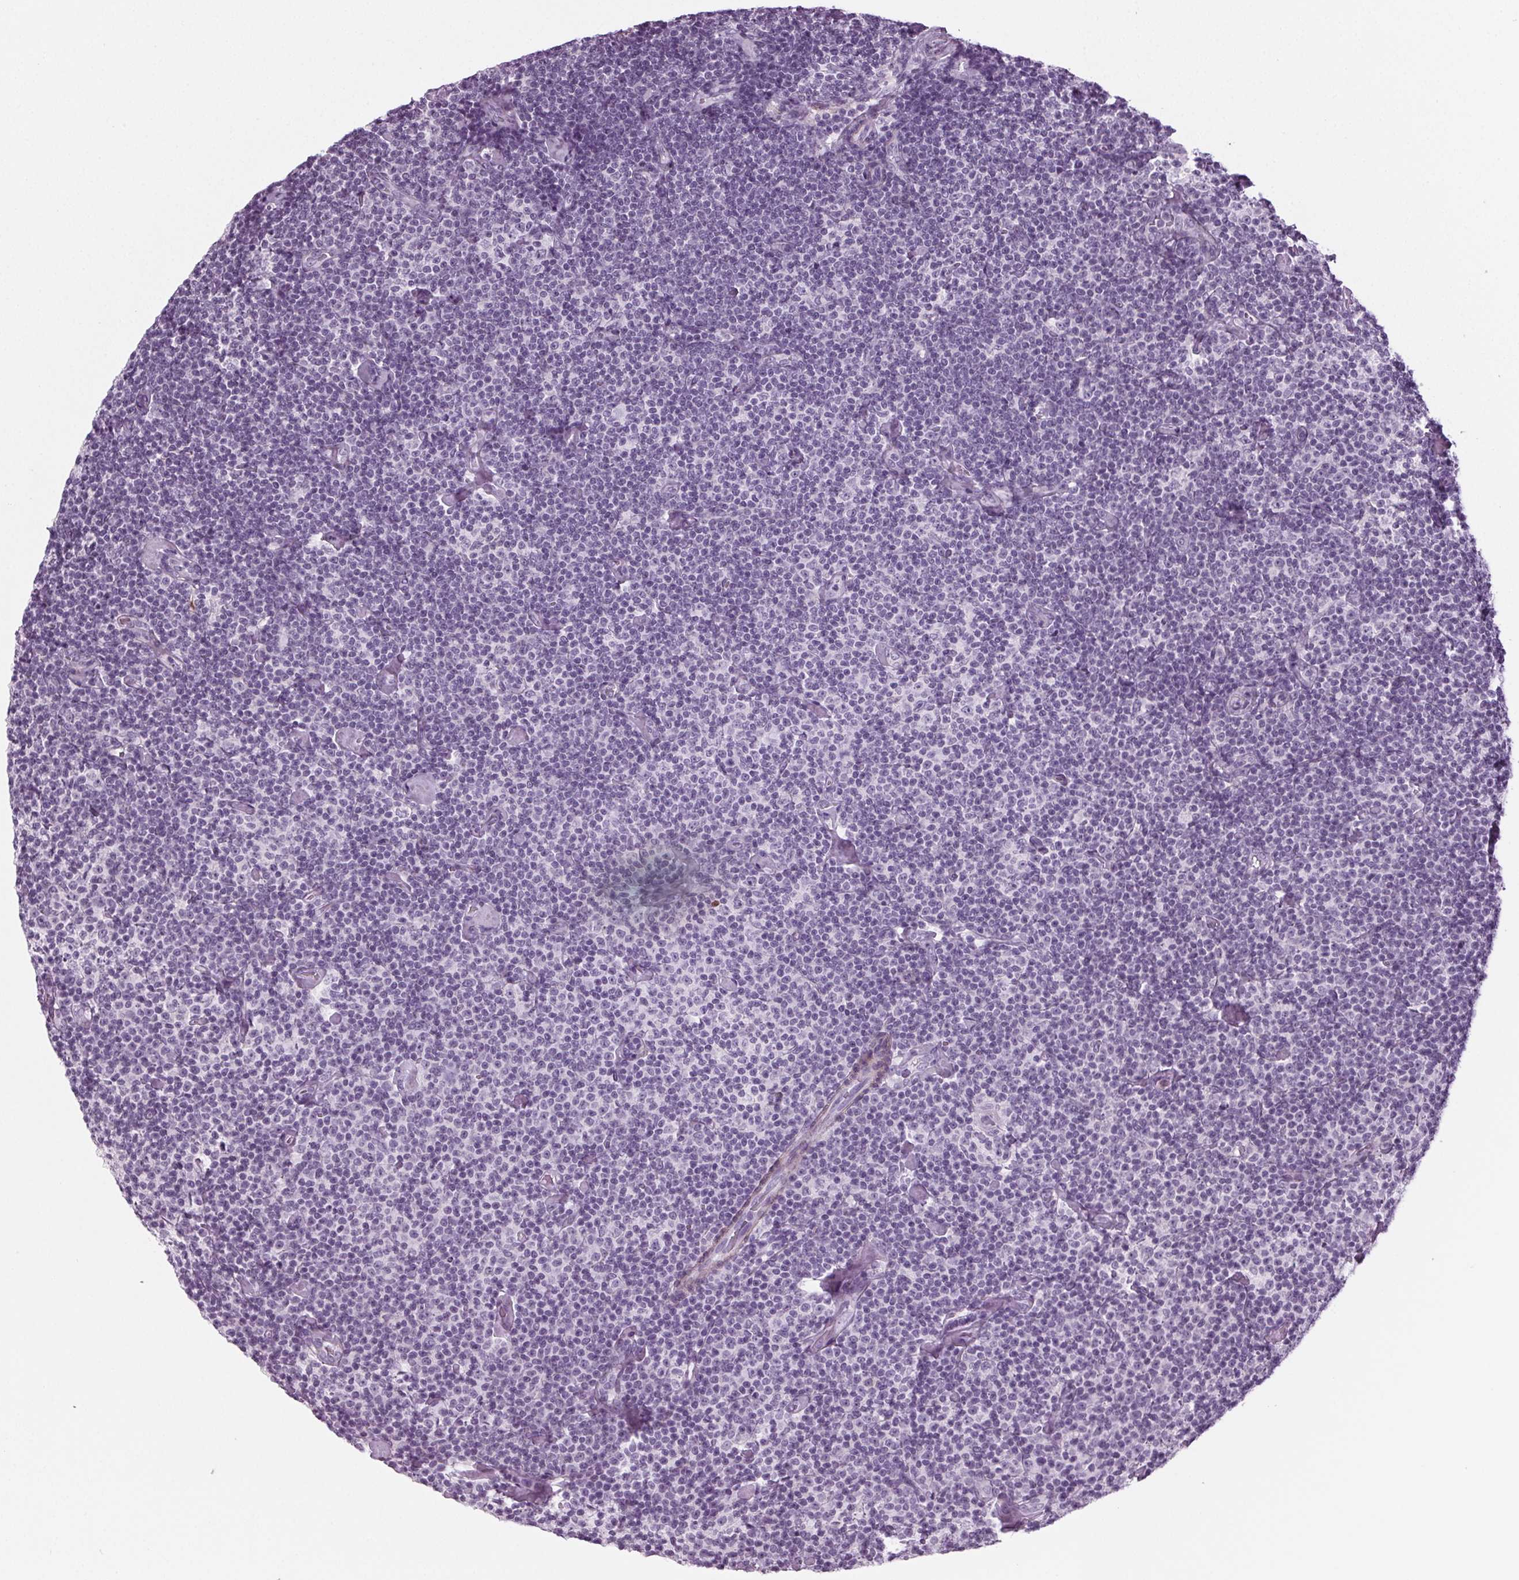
{"staining": {"intensity": "negative", "quantity": "none", "location": "none"}, "tissue": "lymphoma", "cell_type": "Tumor cells", "image_type": "cancer", "snomed": [{"axis": "morphology", "description": "Malignant lymphoma, non-Hodgkin's type, Low grade"}, {"axis": "topography", "description": "Lymph node"}], "caption": "IHC of human lymphoma reveals no positivity in tumor cells.", "gene": "BHLHE22", "patient": {"sex": "male", "age": 81}}